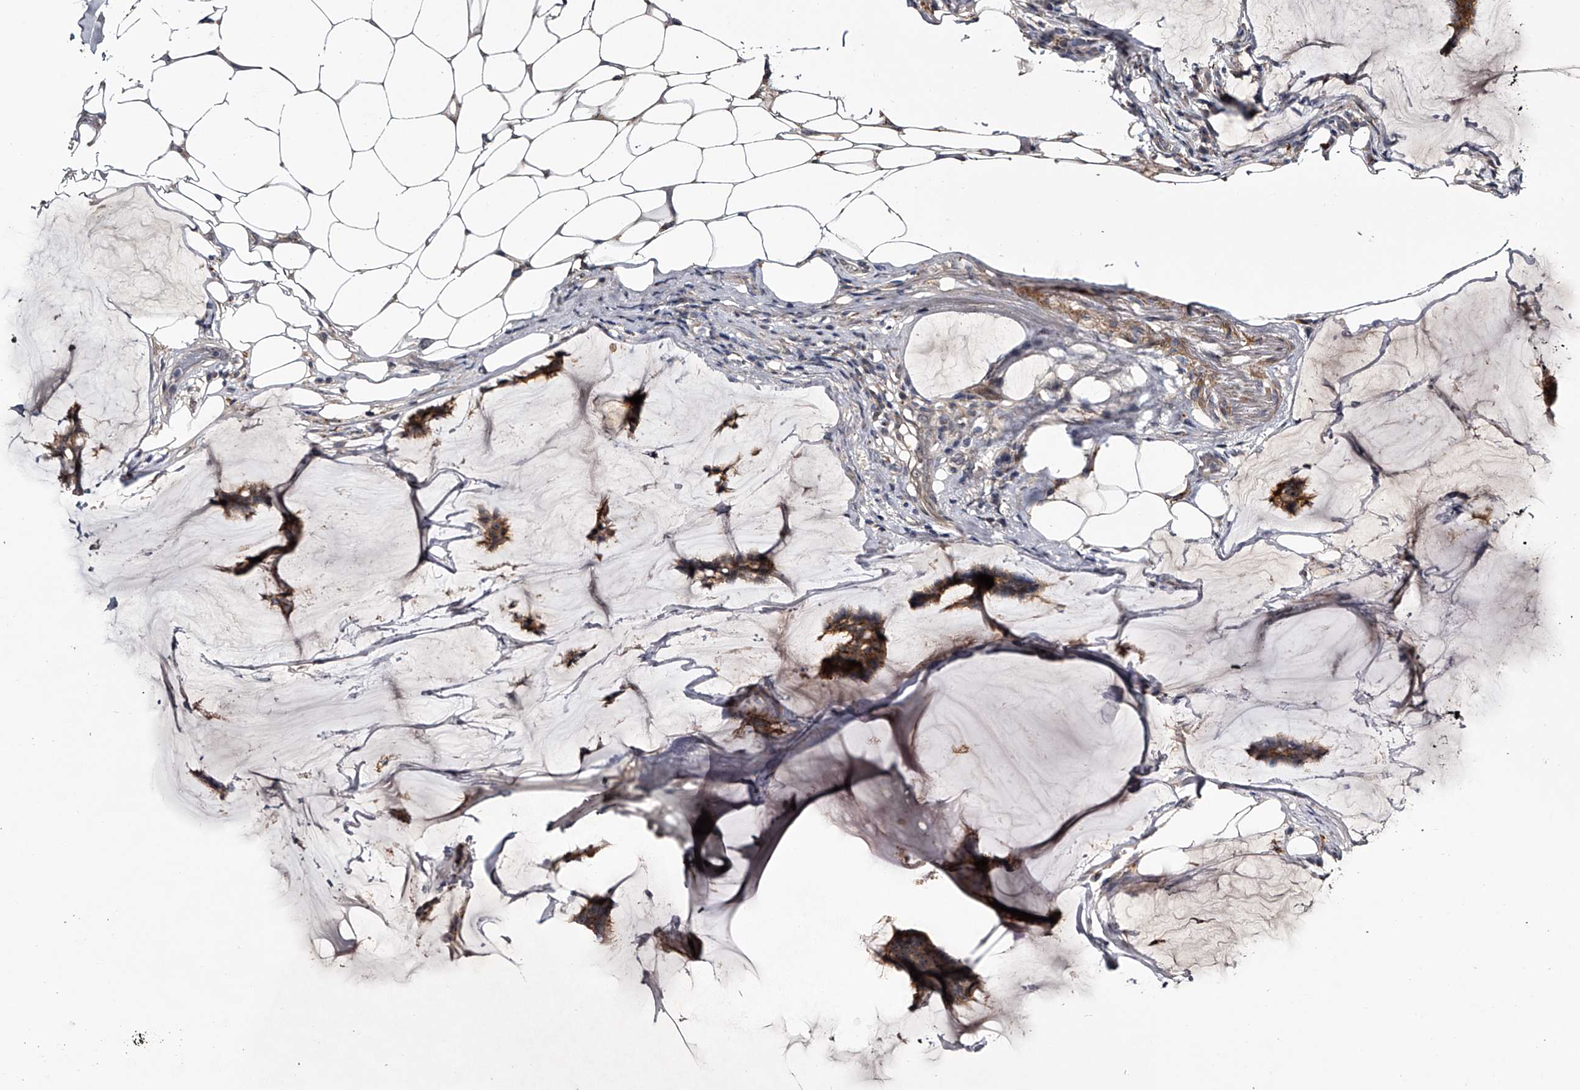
{"staining": {"intensity": "moderate", "quantity": ">75%", "location": "cytoplasmic/membranous,nuclear"}, "tissue": "breast cancer", "cell_type": "Tumor cells", "image_type": "cancer", "snomed": [{"axis": "morphology", "description": "Duct carcinoma"}, {"axis": "topography", "description": "Breast"}], "caption": "Breast cancer (invasive ductal carcinoma) stained for a protein (brown) exhibits moderate cytoplasmic/membranous and nuclear positive positivity in about >75% of tumor cells.", "gene": "MDN1", "patient": {"sex": "female", "age": 93}}